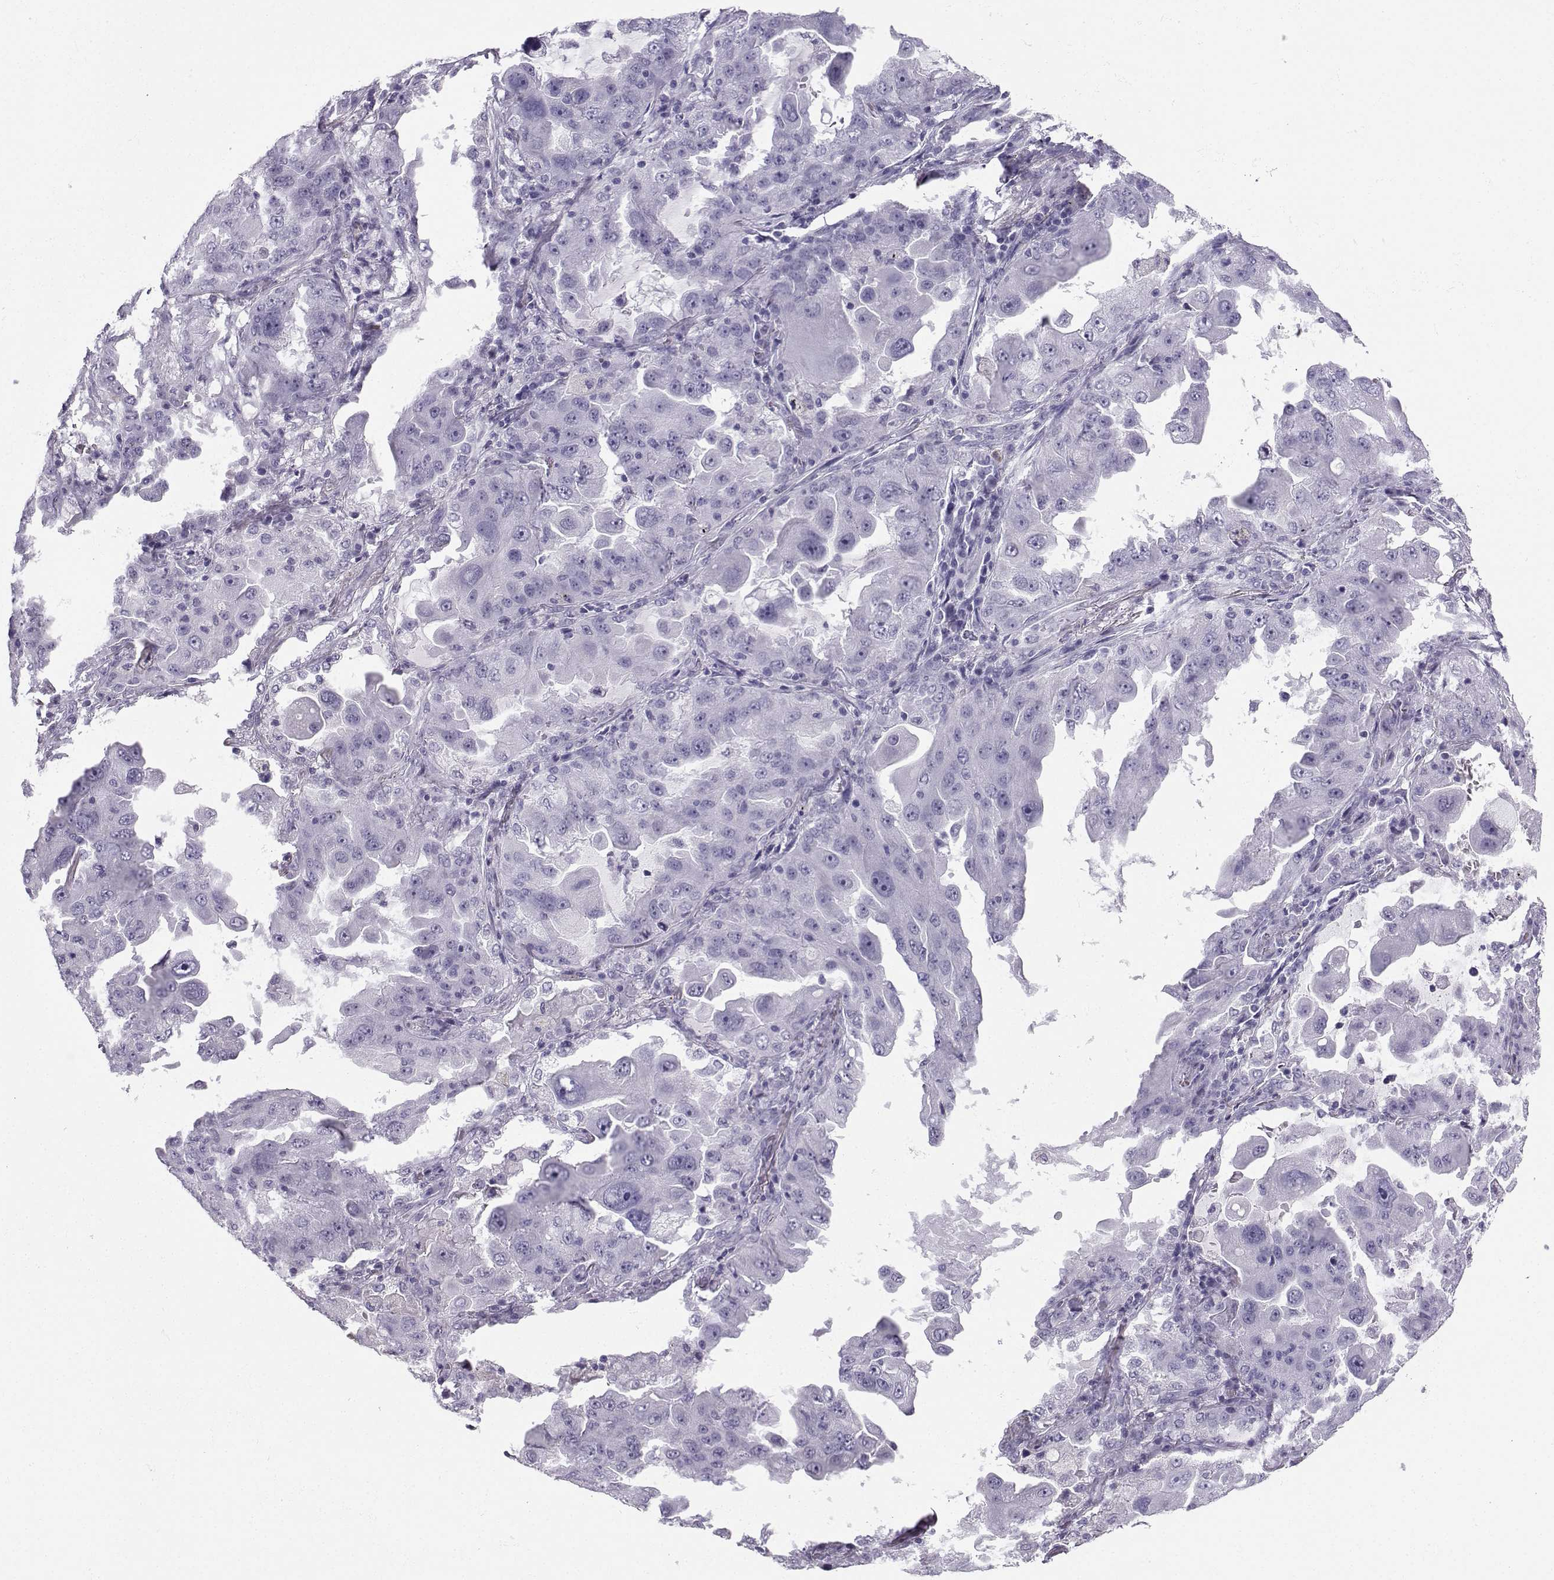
{"staining": {"intensity": "negative", "quantity": "none", "location": "none"}, "tissue": "lung cancer", "cell_type": "Tumor cells", "image_type": "cancer", "snomed": [{"axis": "morphology", "description": "Adenocarcinoma, NOS"}, {"axis": "topography", "description": "Lung"}], "caption": "Photomicrograph shows no protein positivity in tumor cells of lung adenocarcinoma tissue. (DAB IHC, high magnification).", "gene": "NEFL", "patient": {"sex": "female", "age": 61}}